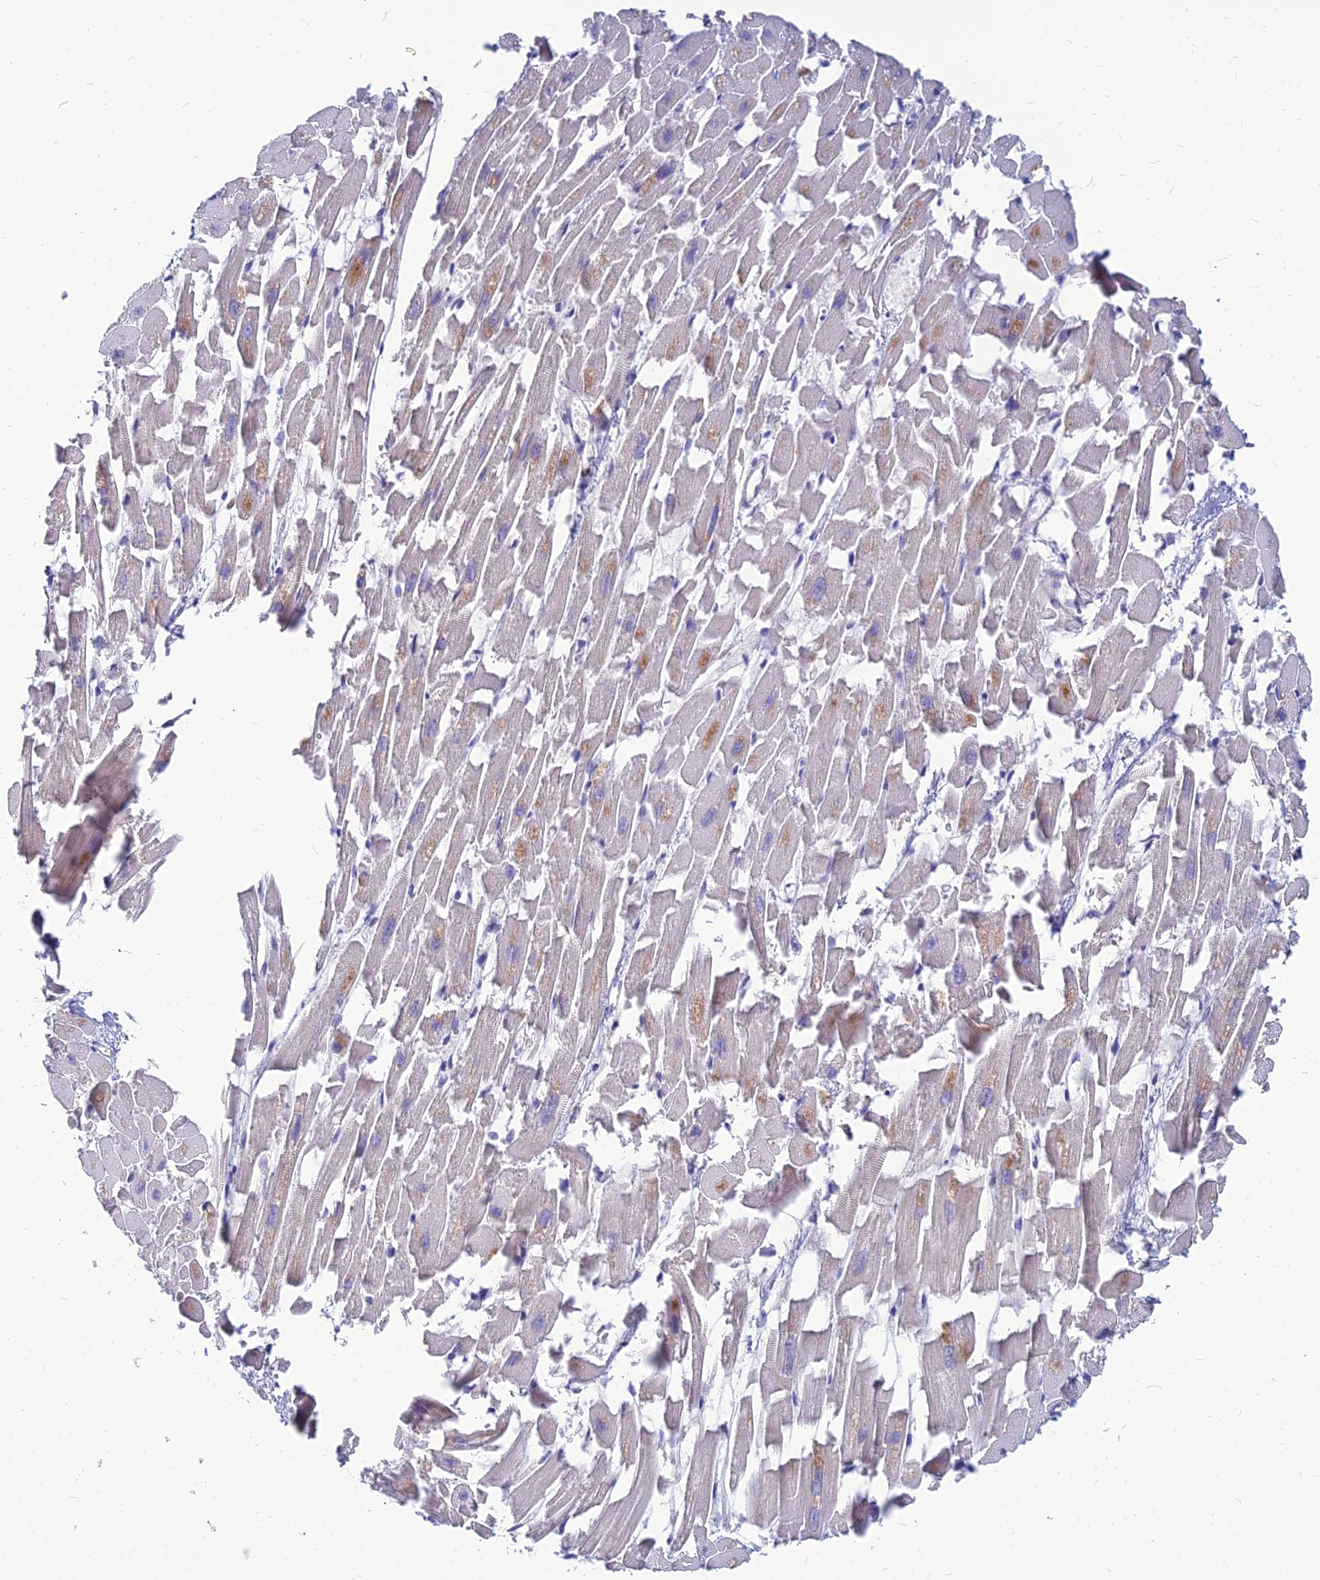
{"staining": {"intensity": "negative", "quantity": "none", "location": "none"}, "tissue": "heart muscle", "cell_type": "Cardiomyocytes", "image_type": "normal", "snomed": [{"axis": "morphology", "description": "Normal tissue, NOS"}, {"axis": "topography", "description": "Heart"}], "caption": "DAB (3,3'-diaminobenzidine) immunohistochemical staining of normal human heart muscle shows no significant staining in cardiomyocytes.", "gene": "GOLGA6A", "patient": {"sex": "female", "age": 64}}